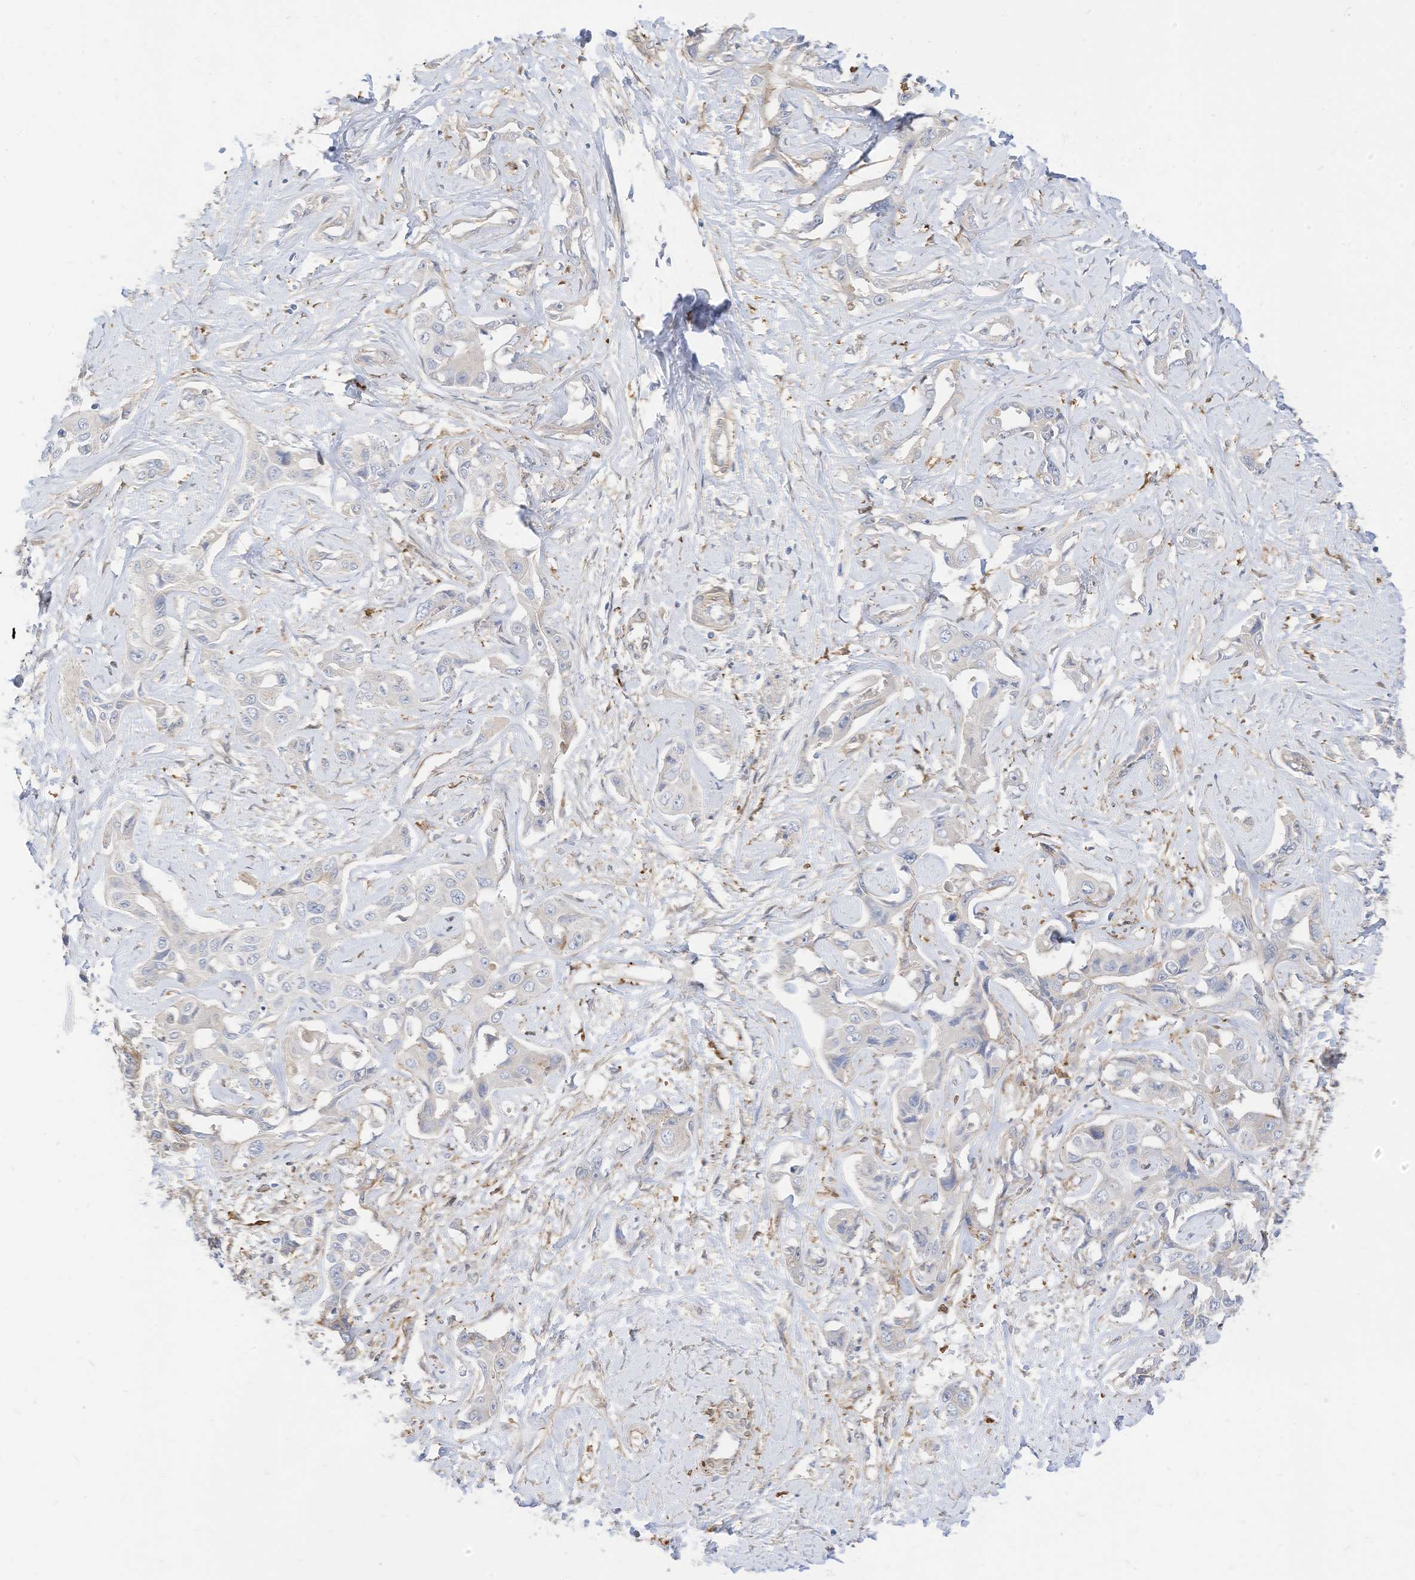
{"staining": {"intensity": "negative", "quantity": "none", "location": "none"}, "tissue": "liver cancer", "cell_type": "Tumor cells", "image_type": "cancer", "snomed": [{"axis": "morphology", "description": "Cholangiocarcinoma"}, {"axis": "topography", "description": "Liver"}], "caption": "Tumor cells are negative for brown protein staining in cholangiocarcinoma (liver).", "gene": "ATP13A1", "patient": {"sex": "male", "age": 59}}